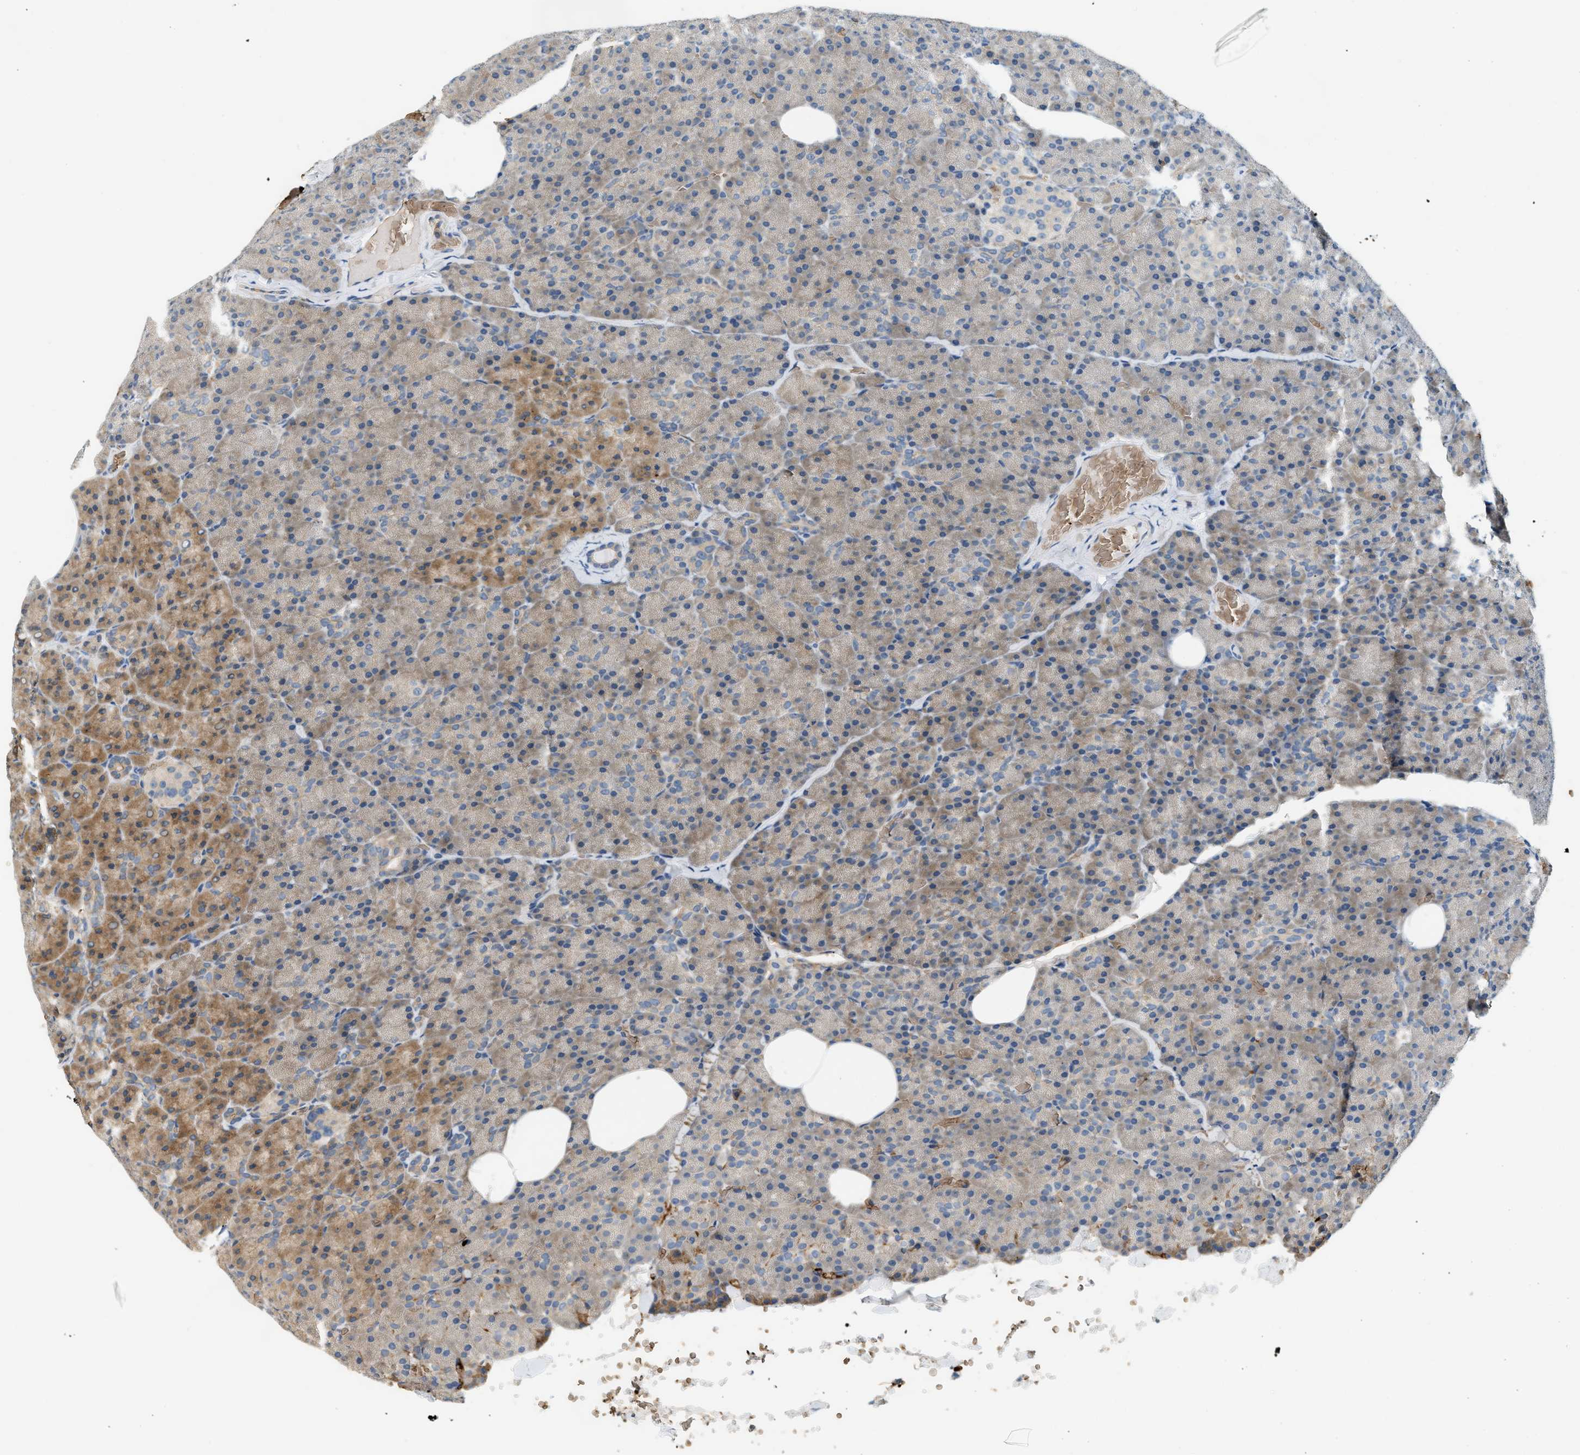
{"staining": {"intensity": "moderate", "quantity": "<25%", "location": "cytoplasmic/membranous"}, "tissue": "pancreas", "cell_type": "Exocrine glandular cells", "image_type": "normal", "snomed": [{"axis": "morphology", "description": "Normal tissue, NOS"}, {"axis": "topography", "description": "Pancreas"}], "caption": "Immunohistochemistry (IHC) of normal human pancreas exhibits low levels of moderate cytoplasmic/membranous positivity in approximately <25% of exocrine glandular cells.", "gene": "CYTH2", "patient": {"sex": "female", "age": 35}}